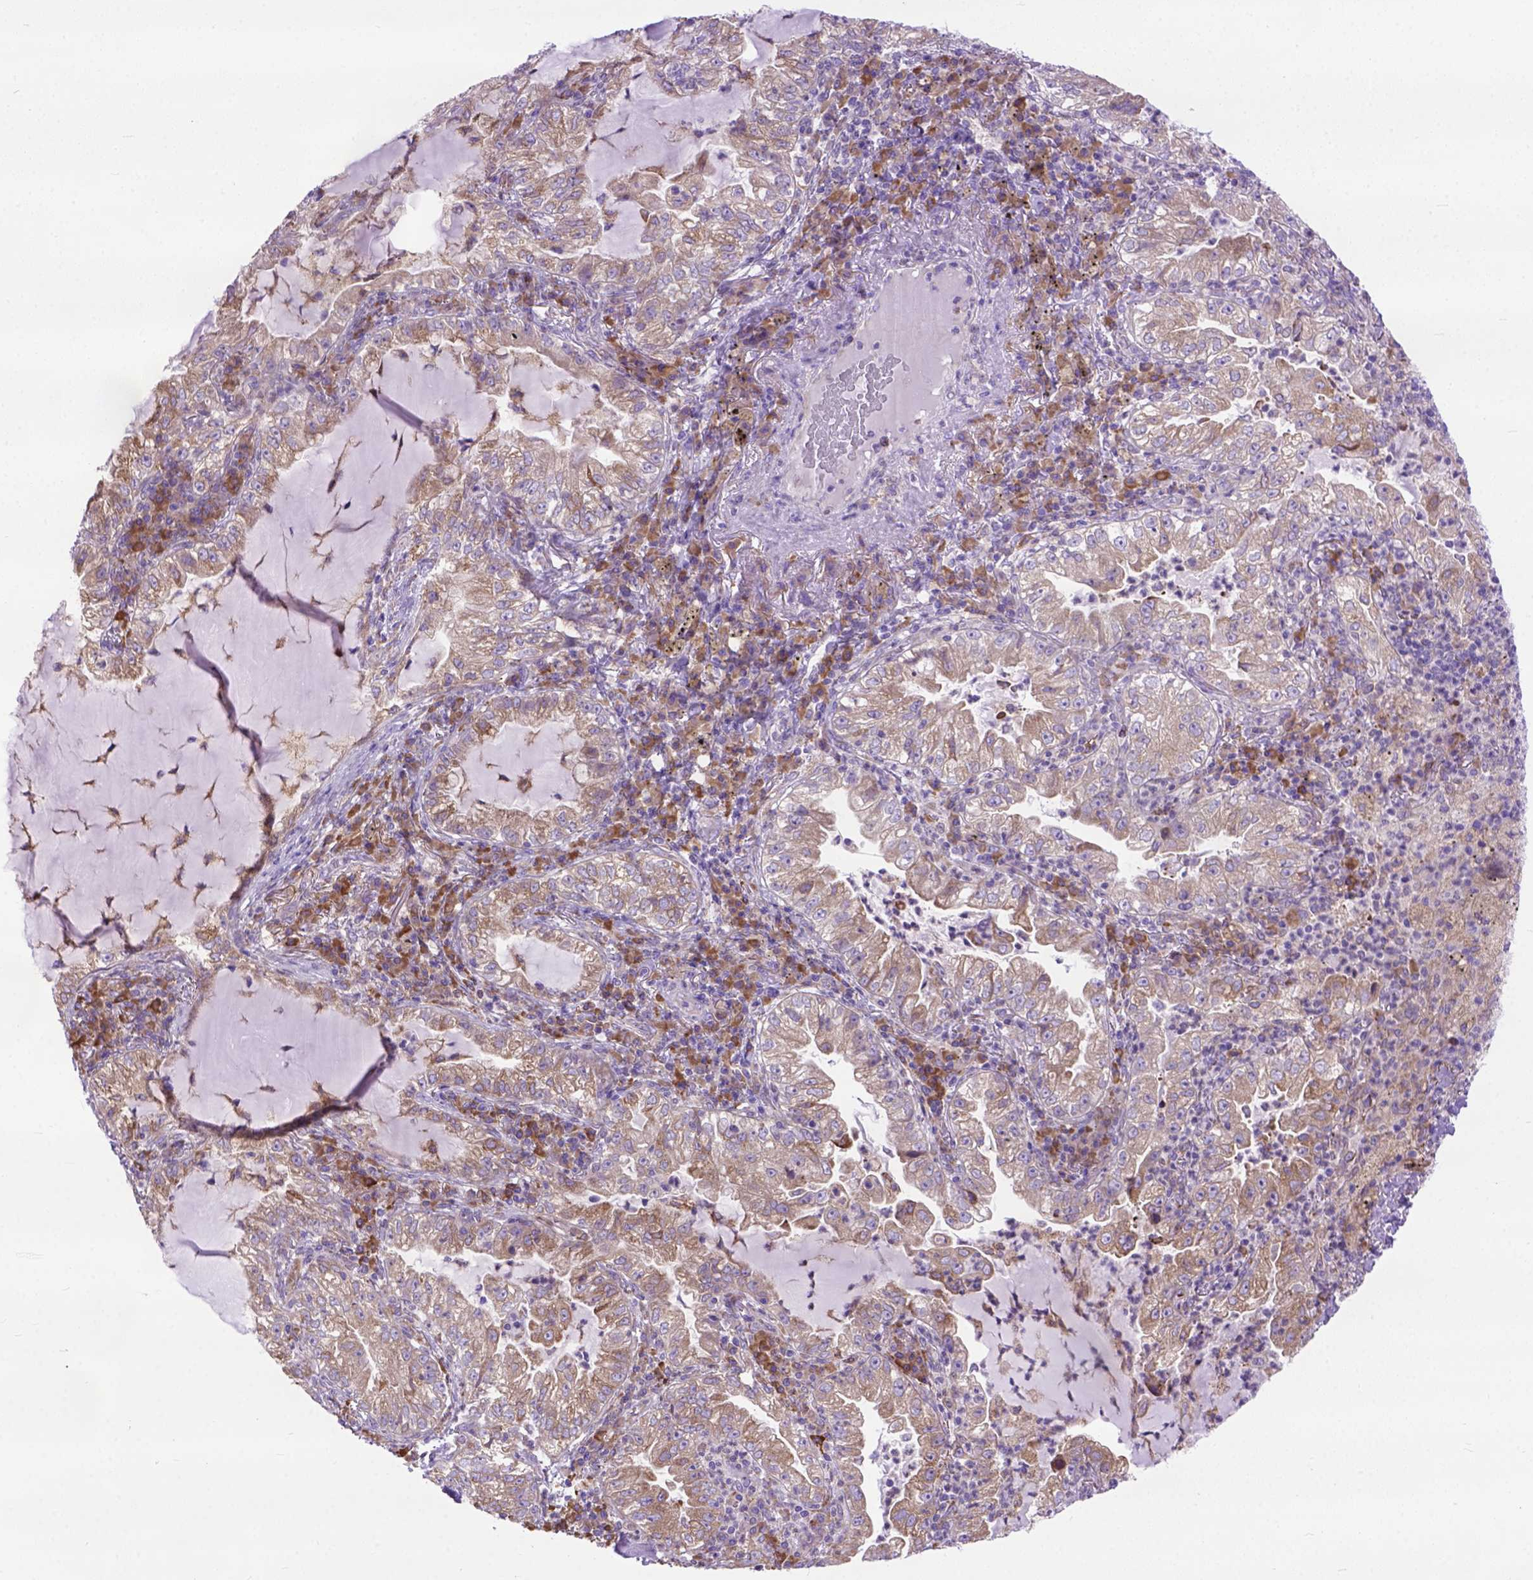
{"staining": {"intensity": "moderate", "quantity": ">75%", "location": "cytoplasmic/membranous"}, "tissue": "lung cancer", "cell_type": "Tumor cells", "image_type": "cancer", "snomed": [{"axis": "morphology", "description": "Adenocarcinoma, NOS"}, {"axis": "topography", "description": "Lung"}], "caption": "Immunohistochemical staining of human adenocarcinoma (lung) displays medium levels of moderate cytoplasmic/membranous staining in approximately >75% of tumor cells.", "gene": "PLK4", "patient": {"sex": "female", "age": 73}}